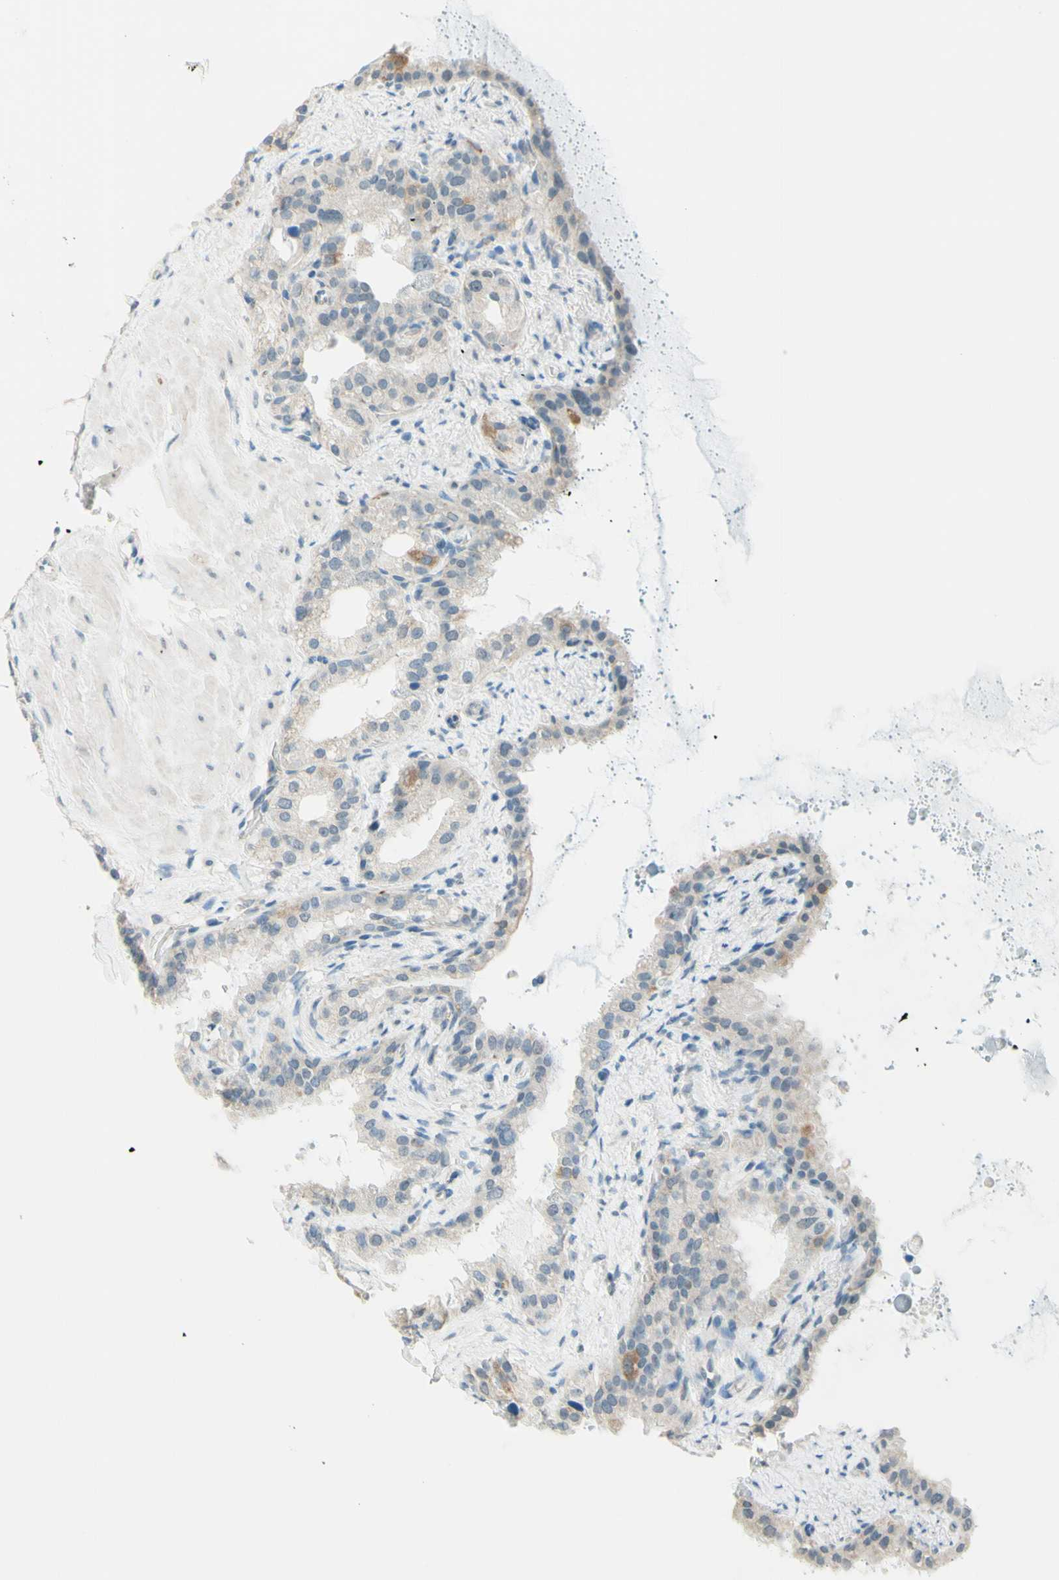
{"staining": {"intensity": "weak", "quantity": "25%-75%", "location": "cytoplasmic/membranous"}, "tissue": "seminal vesicle", "cell_type": "Glandular cells", "image_type": "normal", "snomed": [{"axis": "morphology", "description": "Normal tissue, NOS"}, {"axis": "topography", "description": "Seminal veicle"}], "caption": "Protein staining of benign seminal vesicle reveals weak cytoplasmic/membranous expression in approximately 25%-75% of glandular cells.", "gene": "JPH1", "patient": {"sex": "male", "age": 68}}